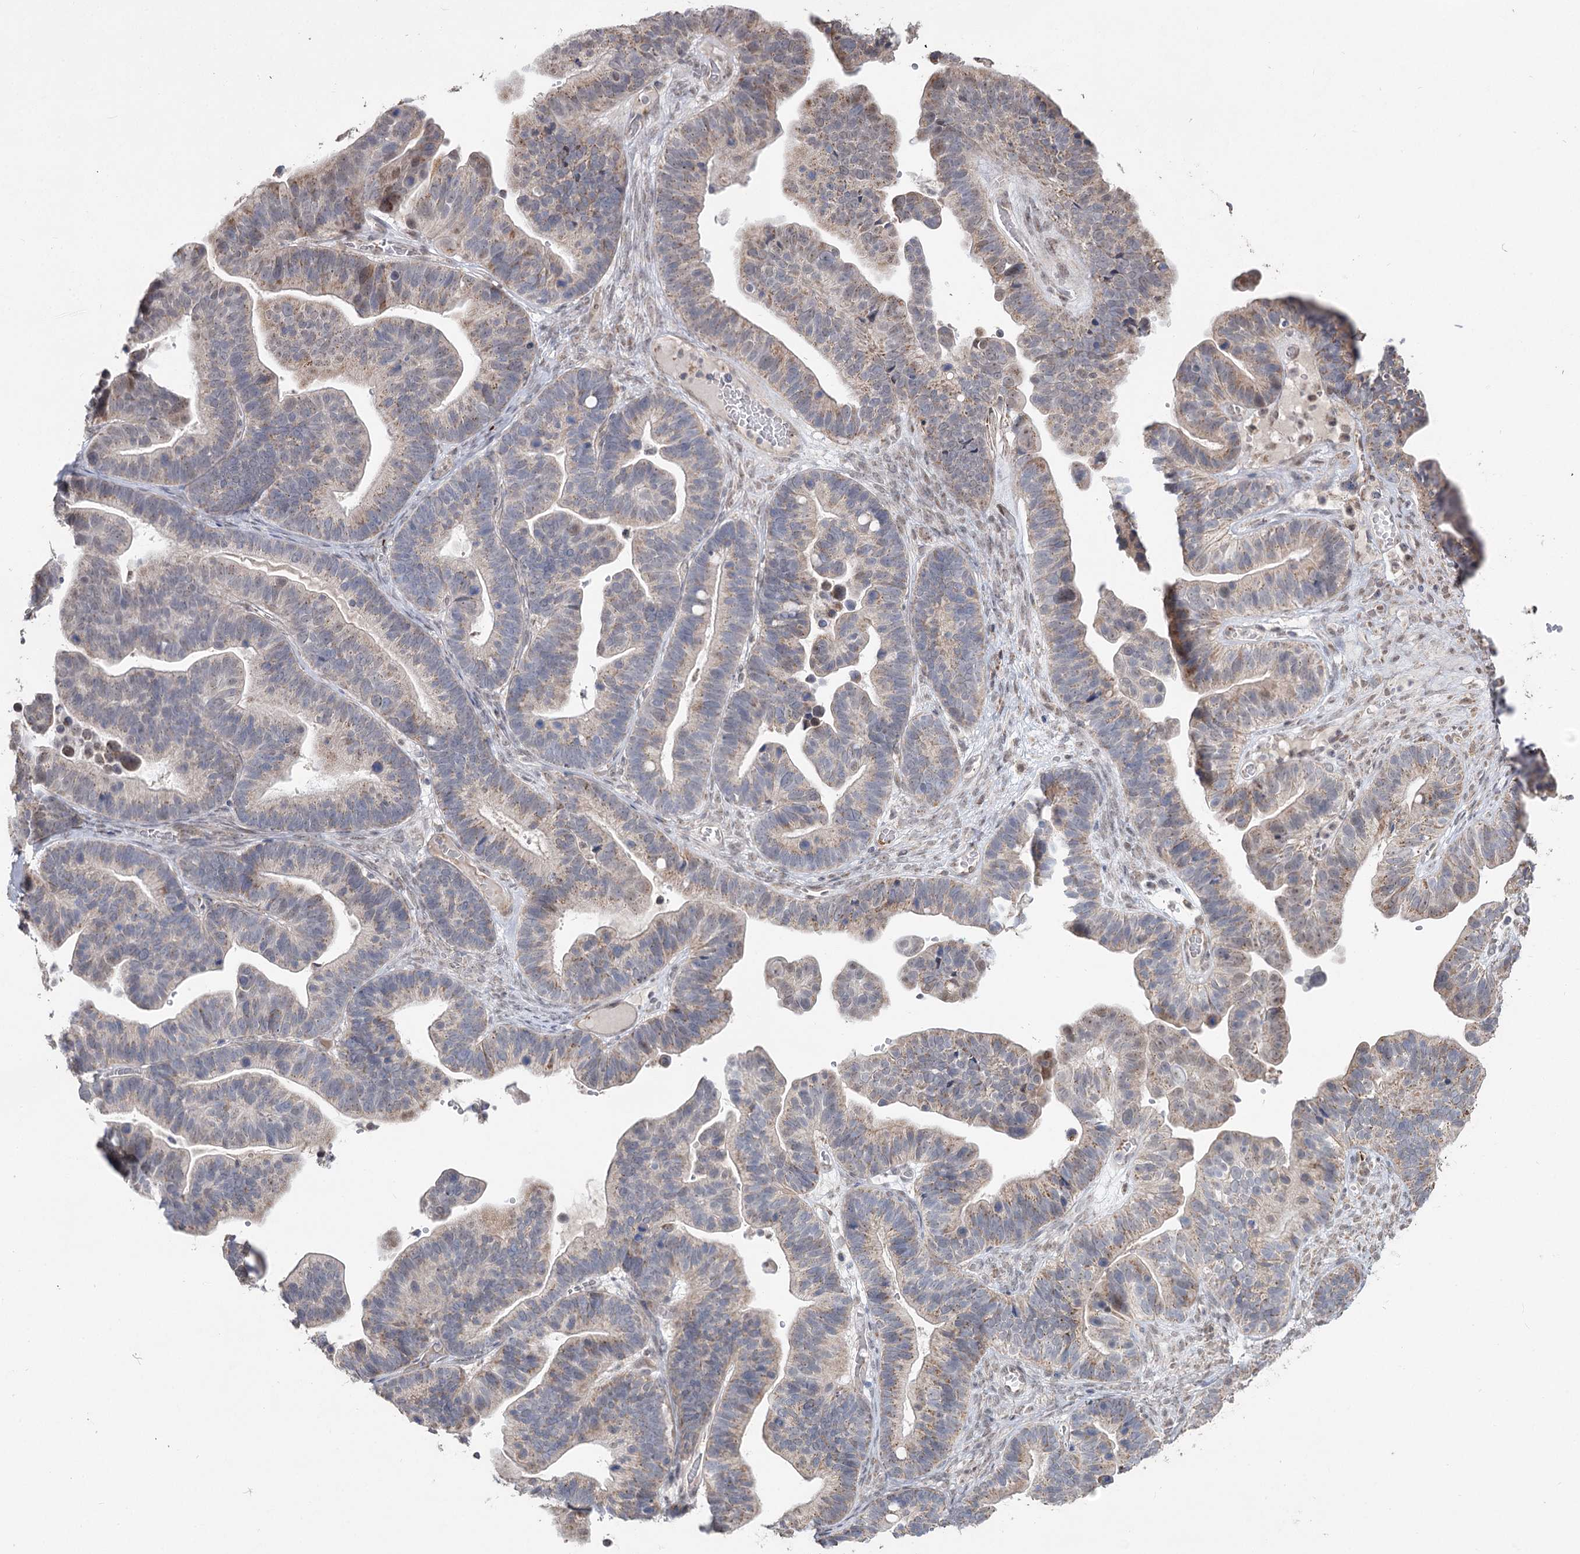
{"staining": {"intensity": "weak", "quantity": "25%-75%", "location": "cytoplasmic/membranous"}, "tissue": "ovarian cancer", "cell_type": "Tumor cells", "image_type": "cancer", "snomed": [{"axis": "morphology", "description": "Cystadenocarcinoma, serous, NOS"}, {"axis": "topography", "description": "Ovary"}], "caption": "Human ovarian serous cystadenocarcinoma stained with a brown dye displays weak cytoplasmic/membranous positive staining in approximately 25%-75% of tumor cells.", "gene": "RUFY4", "patient": {"sex": "female", "age": 56}}